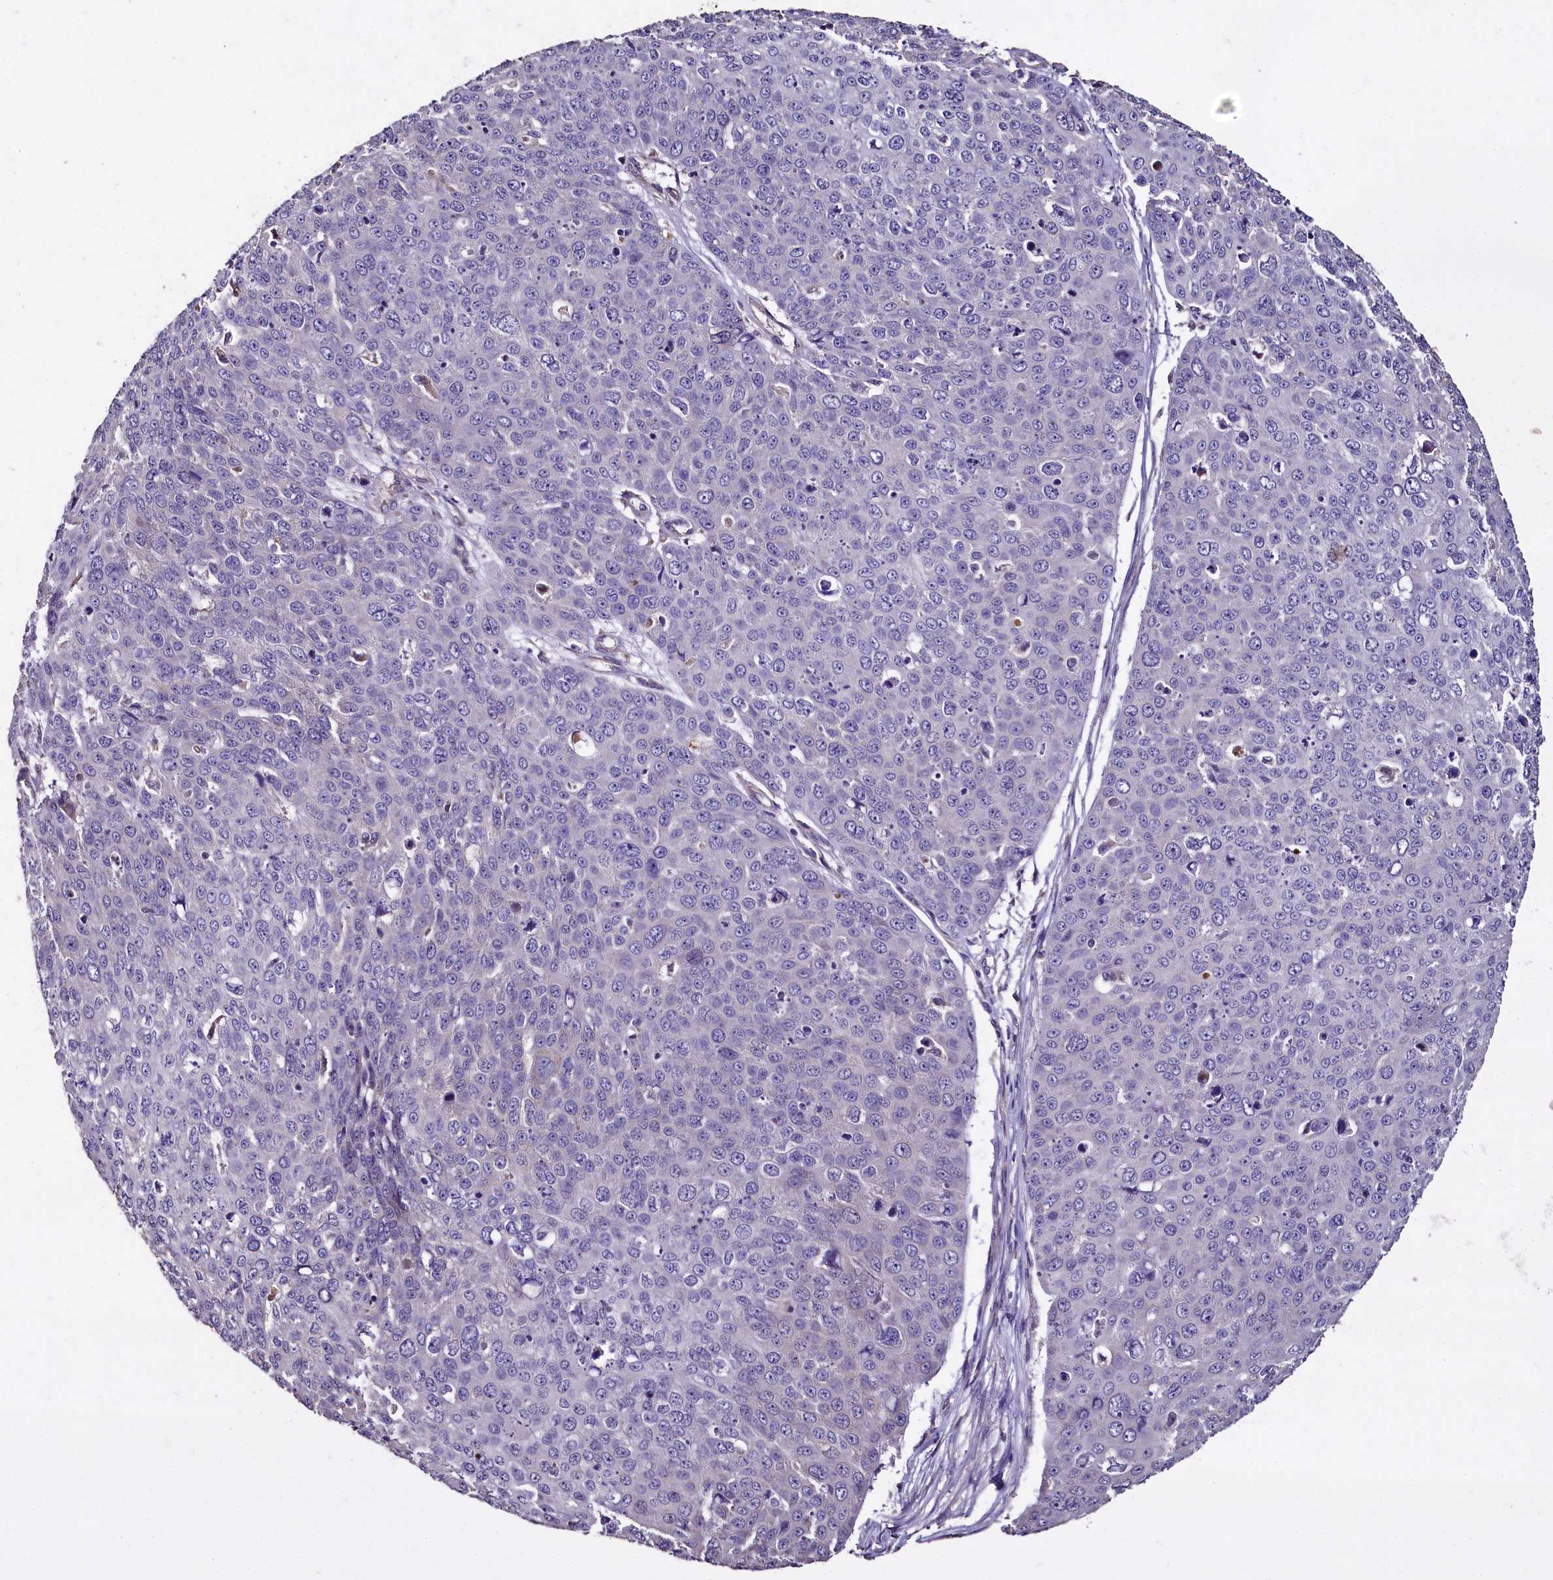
{"staining": {"intensity": "negative", "quantity": "none", "location": "none"}, "tissue": "skin cancer", "cell_type": "Tumor cells", "image_type": "cancer", "snomed": [{"axis": "morphology", "description": "Squamous cell carcinoma, NOS"}, {"axis": "topography", "description": "Skin"}], "caption": "High power microscopy photomicrograph of an immunohistochemistry (IHC) photomicrograph of skin cancer (squamous cell carcinoma), revealing no significant positivity in tumor cells.", "gene": "COQ9", "patient": {"sex": "male", "age": 71}}